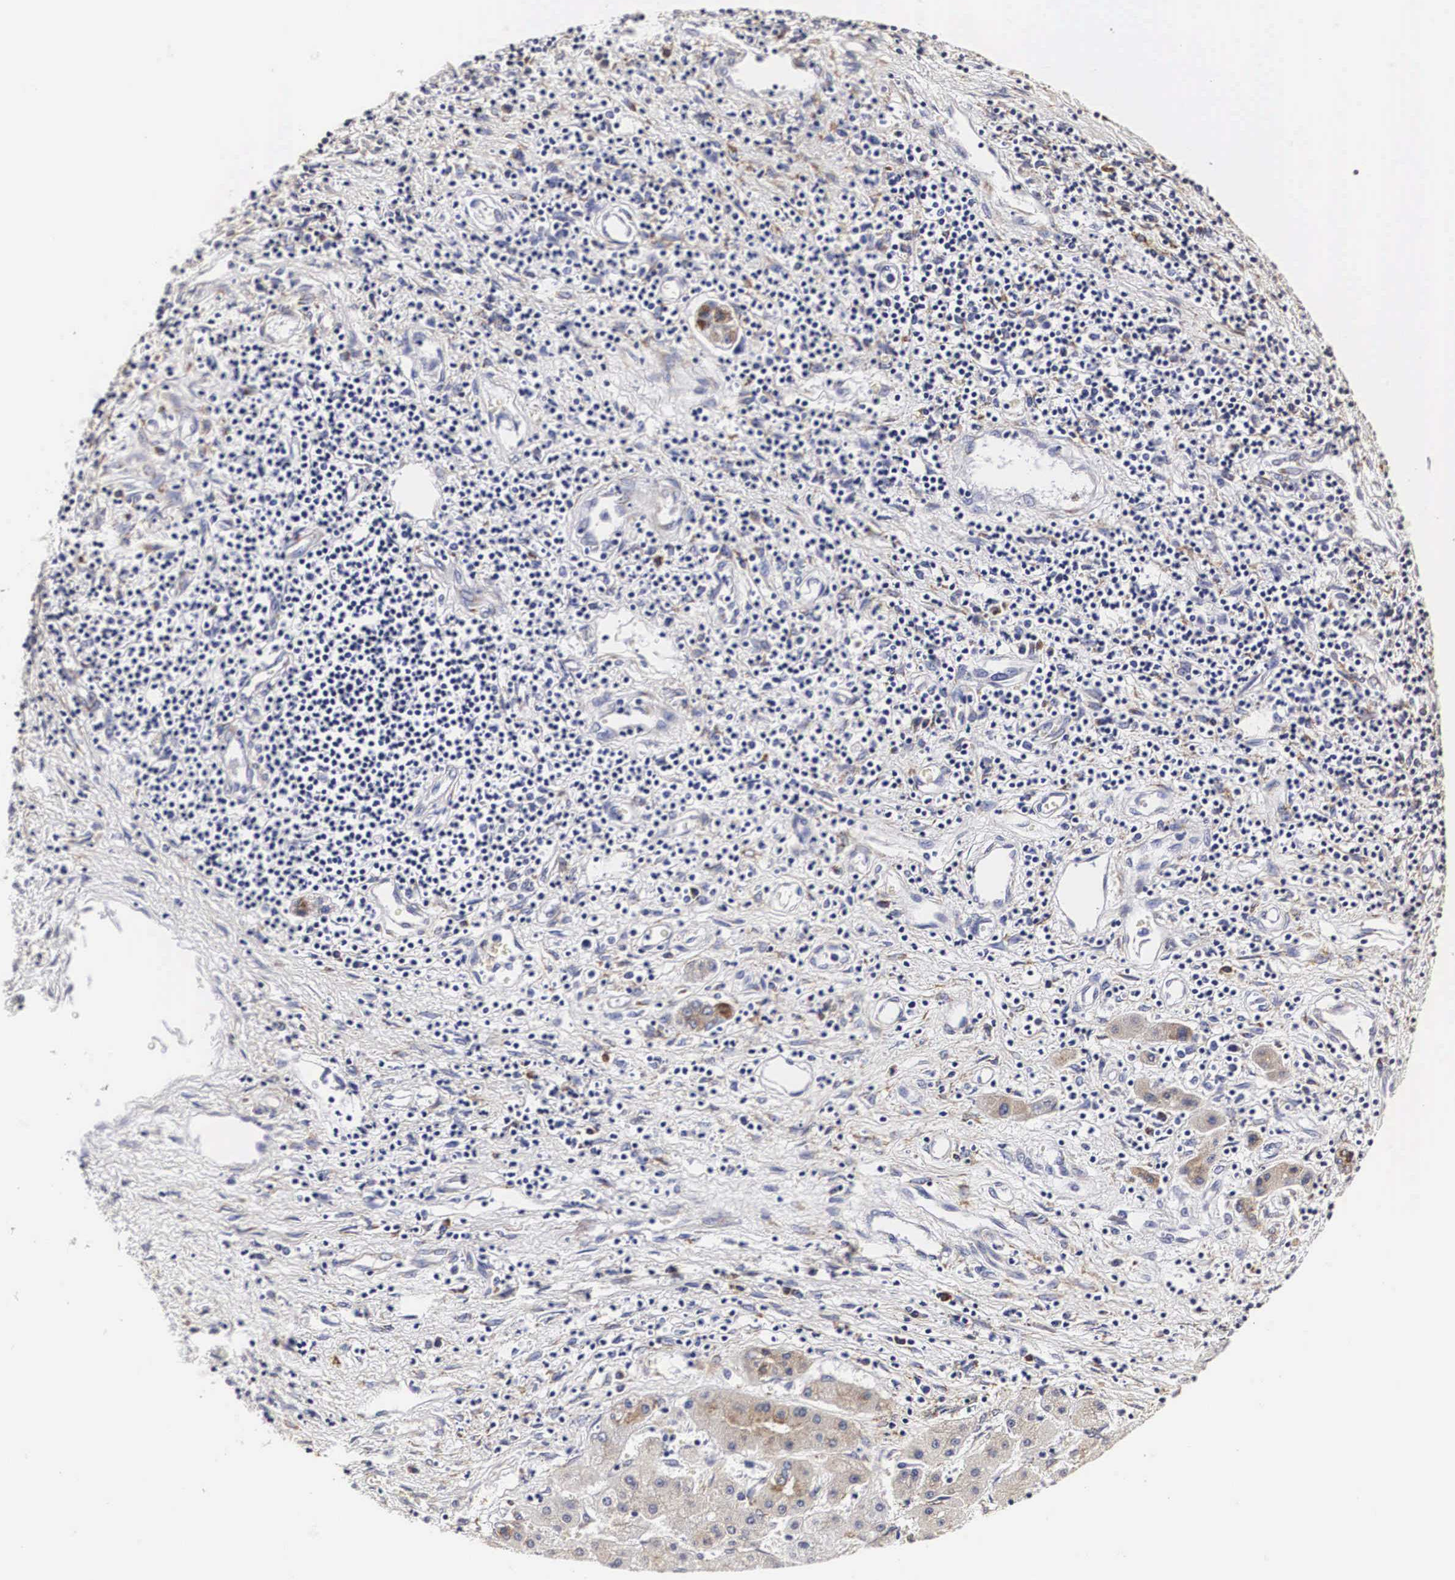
{"staining": {"intensity": "weak", "quantity": "25%-75%", "location": "cytoplasmic/membranous"}, "tissue": "liver cancer", "cell_type": "Tumor cells", "image_type": "cancer", "snomed": [{"axis": "morphology", "description": "Carcinoma, Hepatocellular, NOS"}, {"axis": "topography", "description": "Liver"}], "caption": "Immunohistochemical staining of liver cancer shows low levels of weak cytoplasmic/membranous protein staining in approximately 25%-75% of tumor cells. The staining was performed using DAB (3,3'-diaminobenzidine), with brown indicating positive protein expression. Nuclei are stained blue with hematoxylin.", "gene": "CKAP4", "patient": {"sex": "male", "age": 24}}